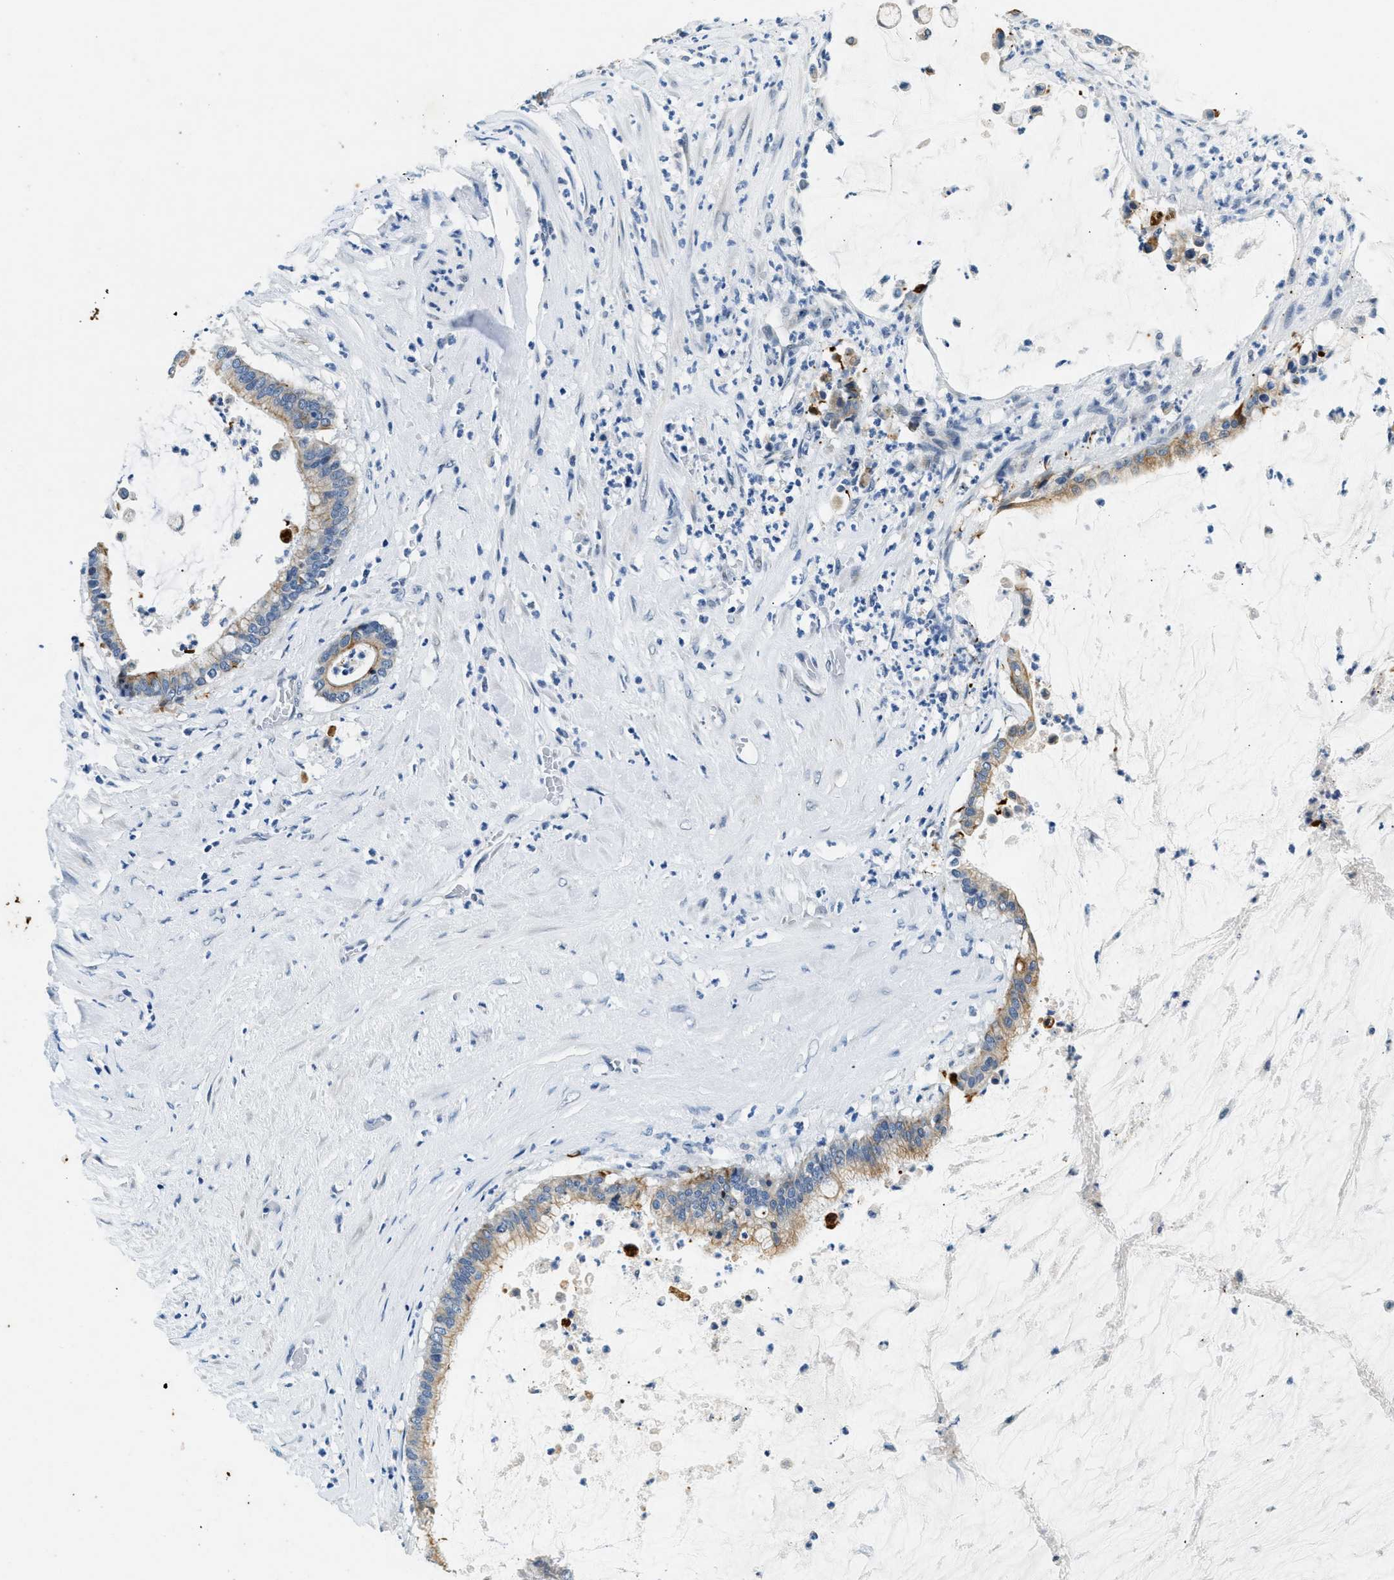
{"staining": {"intensity": "weak", "quantity": ">75%", "location": "cytoplasmic/membranous"}, "tissue": "pancreatic cancer", "cell_type": "Tumor cells", "image_type": "cancer", "snomed": [{"axis": "morphology", "description": "Adenocarcinoma, NOS"}, {"axis": "topography", "description": "Pancreas"}], "caption": "Pancreatic adenocarcinoma stained with DAB immunohistochemistry exhibits low levels of weak cytoplasmic/membranous staining in approximately >75% of tumor cells. The protein is stained brown, and the nuclei are stained in blue (DAB IHC with brightfield microscopy, high magnification).", "gene": "CFAP20", "patient": {"sex": "male", "age": 41}}